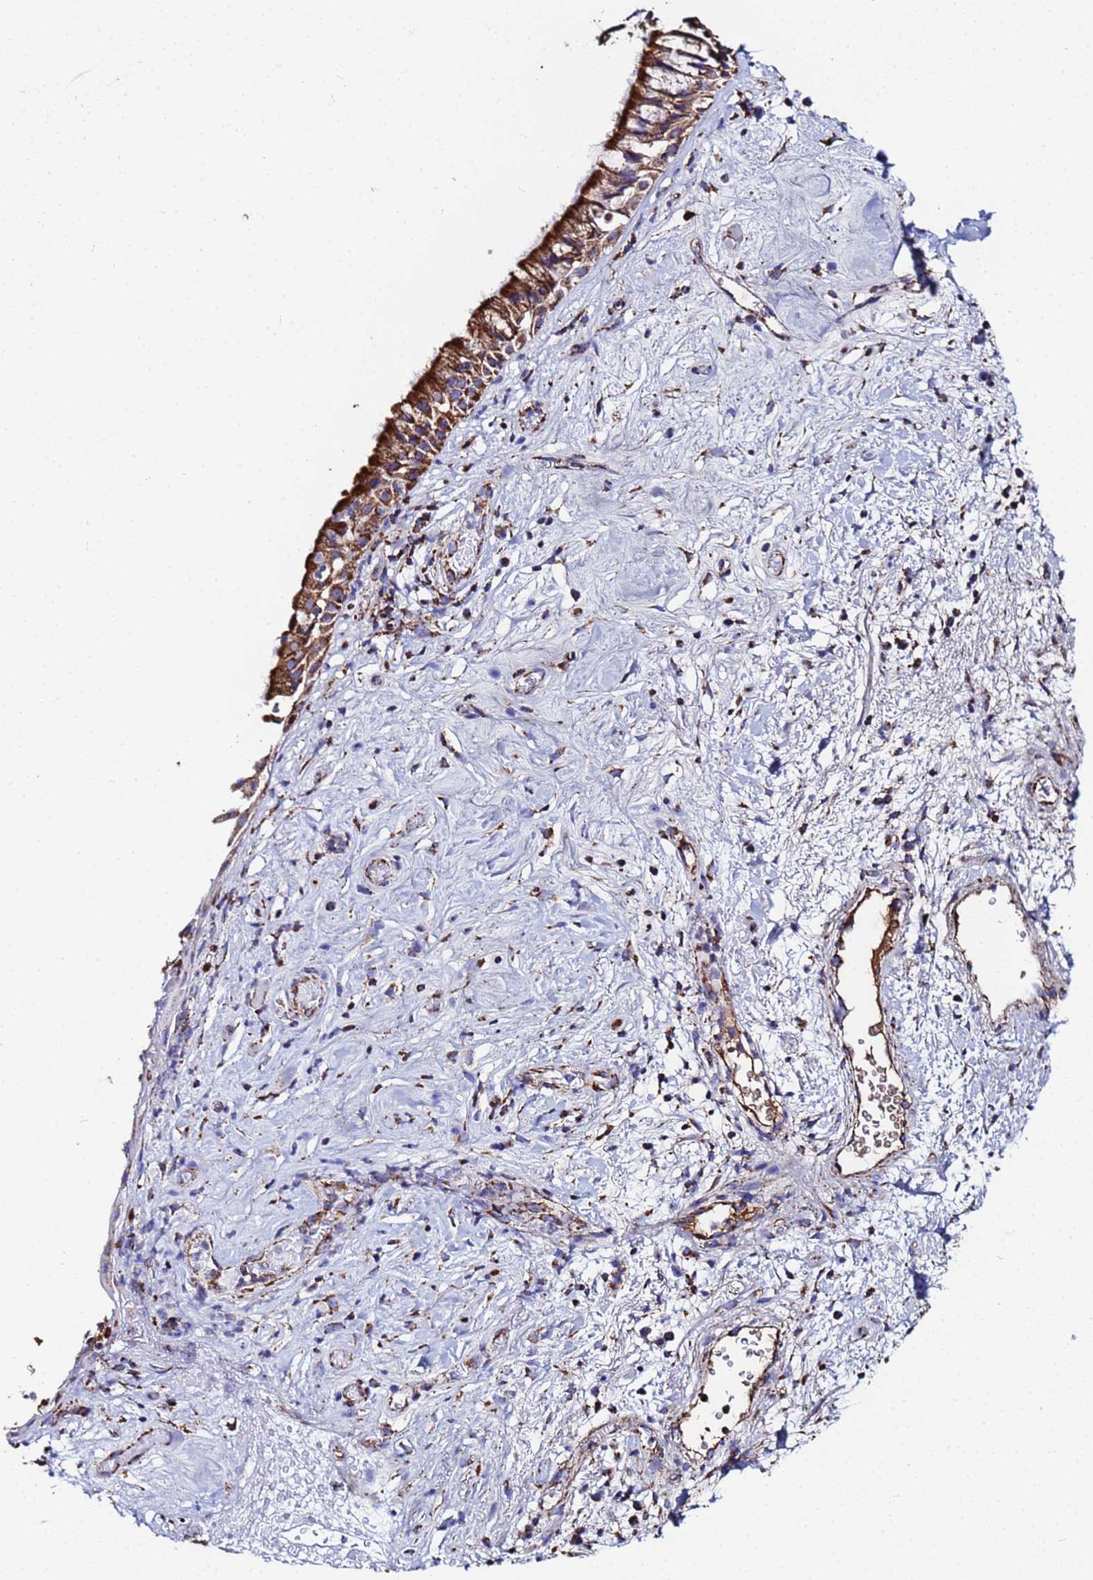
{"staining": {"intensity": "strong", "quantity": ">75%", "location": "cytoplasmic/membranous"}, "tissue": "nasopharynx", "cell_type": "Respiratory epithelial cells", "image_type": "normal", "snomed": [{"axis": "morphology", "description": "Normal tissue, NOS"}, {"axis": "morphology", "description": "Squamous cell carcinoma, NOS"}, {"axis": "topography", "description": "Nasopharynx"}, {"axis": "topography", "description": "Head-Neck"}], "caption": "Protein expression analysis of benign human nasopharynx reveals strong cytoplasmic/membranous positivity in approximately >75% of respiratory epithelial cells.", "gene": "GLUD1", "patient": {"sex": "male", "age": 85}}